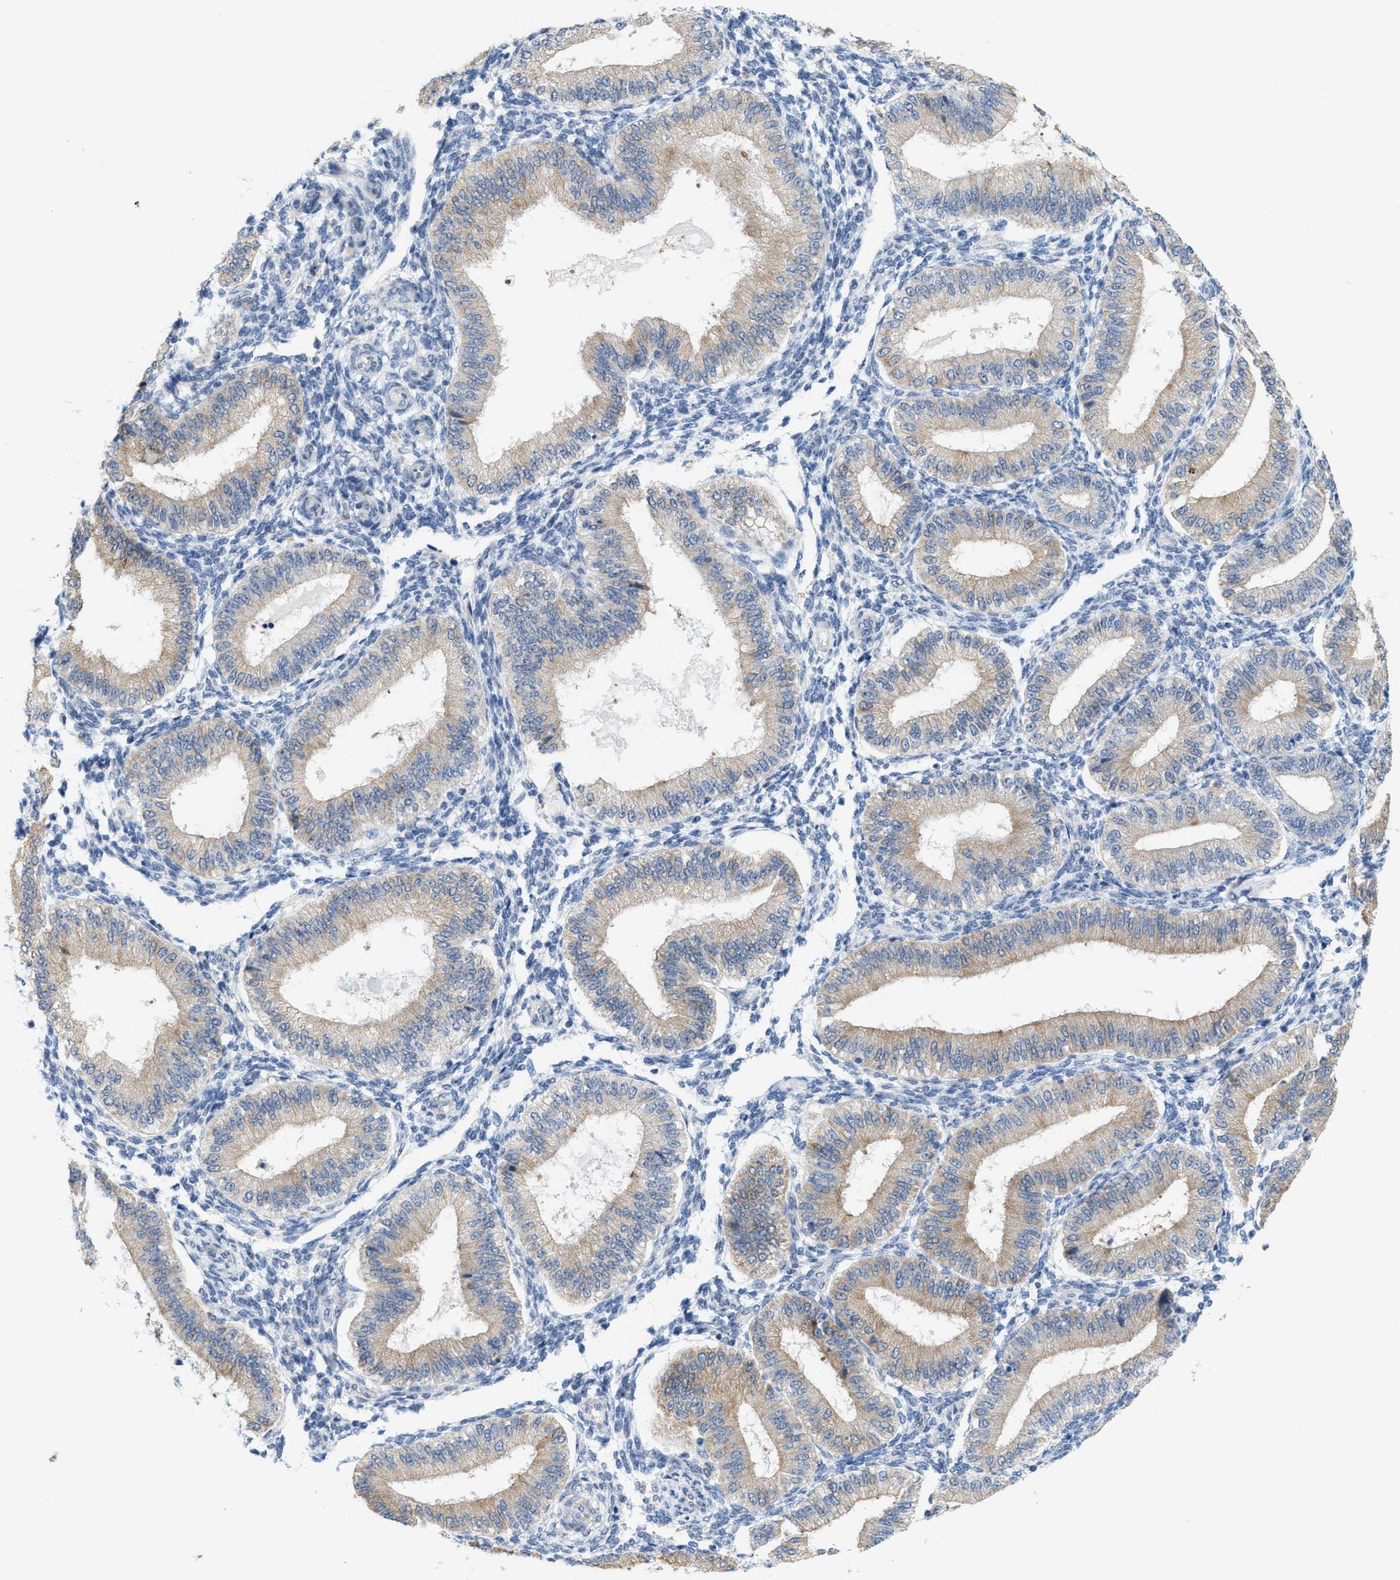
{"staining": {"intensity": "negative", "quantity": "none", "location": "none"}, "tissue": "endometrium", "cell_type": "Cells in endometrial stroma", "image_type": "normal", "snomed": [{"axis": "morphology", "description": "Normal tissue, NOS"}, {"axis": "topography", "description": "Endometrium"}], "caption": "Cells in endometrial stroma are negative for protein expression in benign human endometrium.", "gene": "KIFC3", "patient": {"sex": "female", "age": 39}}